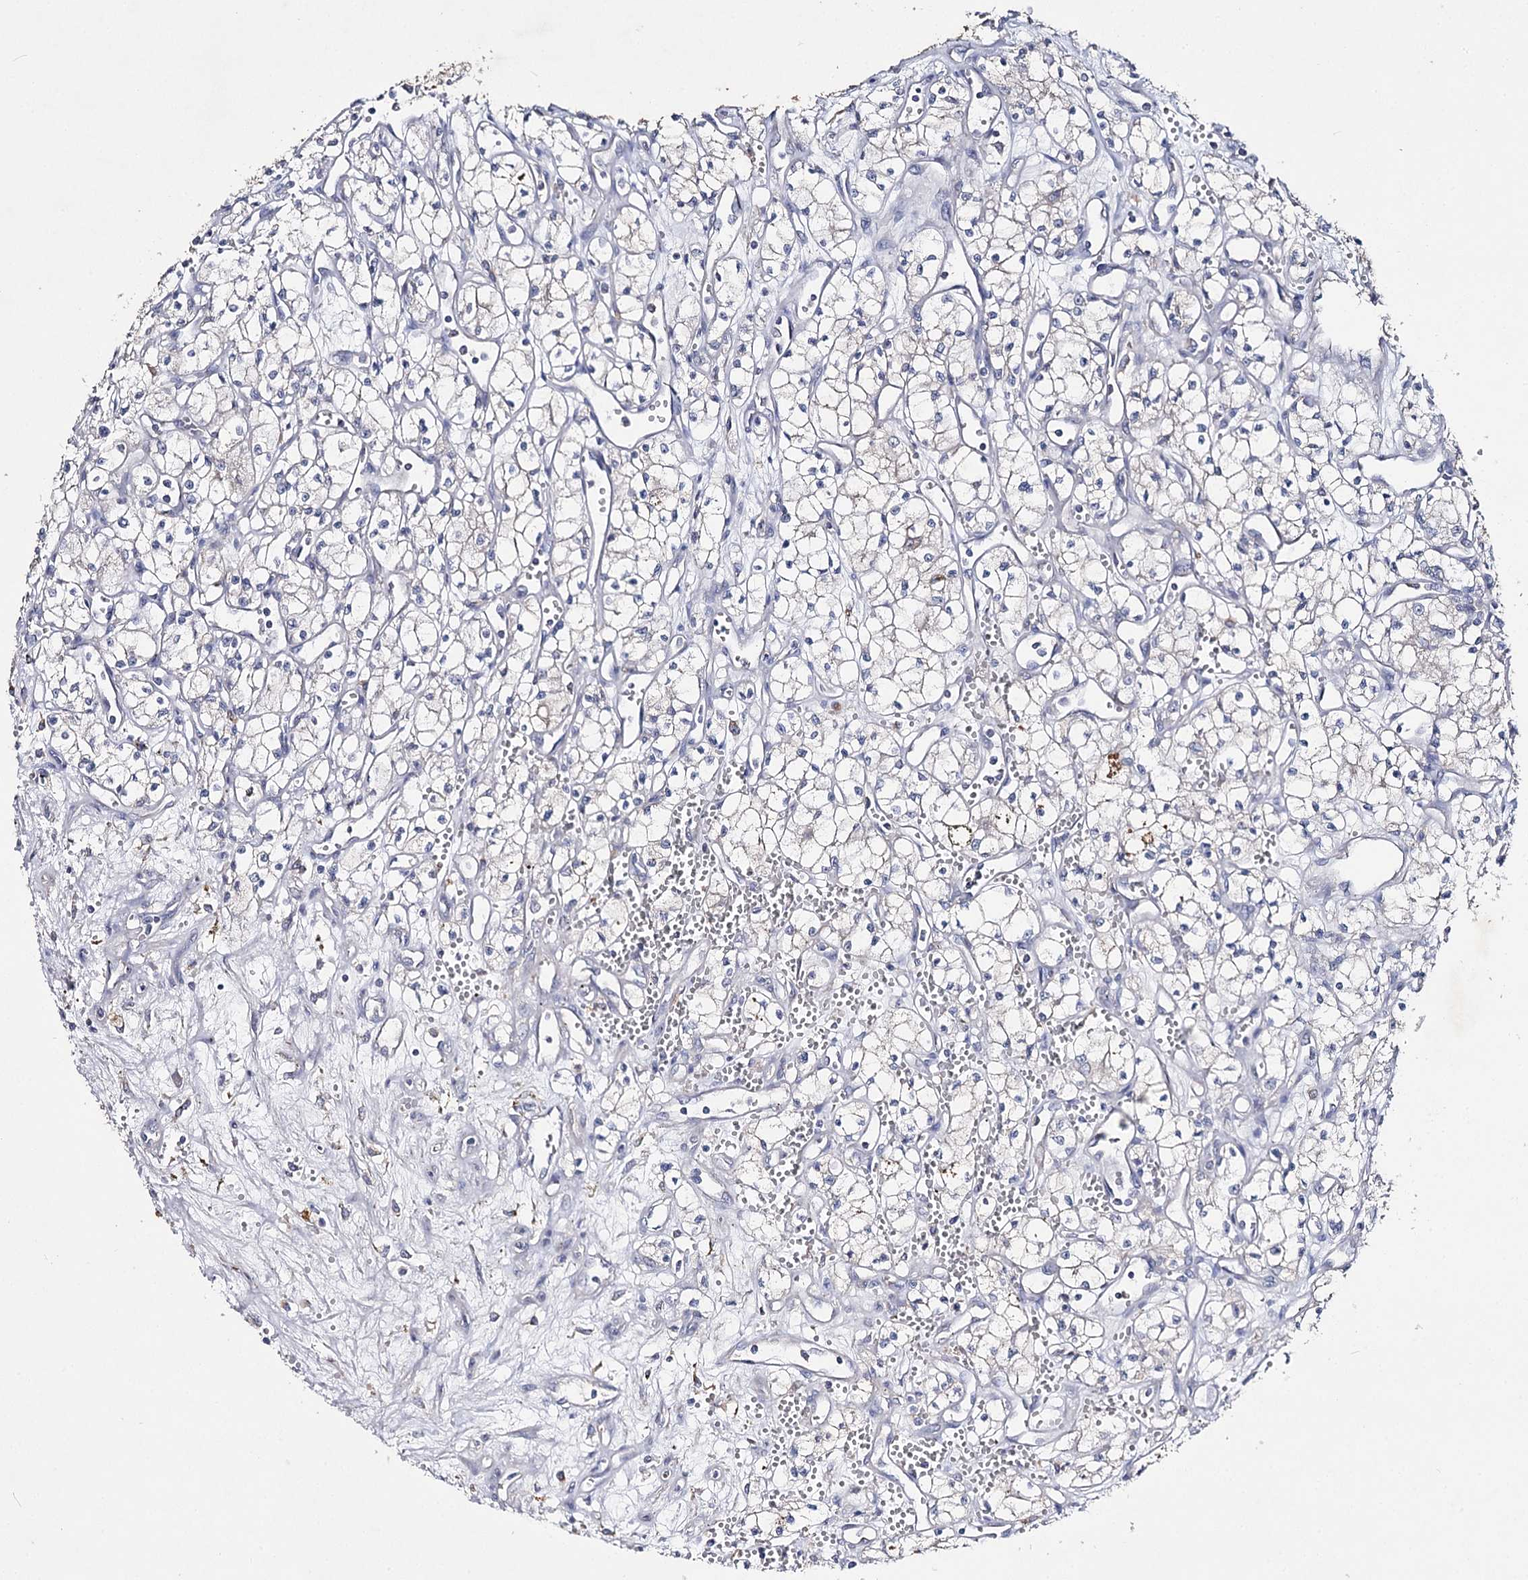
{"staining": {"intensity": "negative", "quantity": "none", "location": "none"}, "tissue": "renal cancer", "cell_type": "Tumor cells", "image_type": "cancer", "snomed": [{"axis": "morphology", "description": "Adenocarcinoma, NOS"}, {"axis": "topography", "description": "Kidney"}], "caption": "A high-resolution micrograph shows immunohistochemistry (IHC) staining of renal cancer, which reveals no significant staining in tumor cells. (Brightfield microscopy of DAB (3,3'-diaminobenzidine) immunohistochemistry (IHC) at high magnification).", "gene": "IL1RAP", "patient": {"sex": "male", "age": 59}}